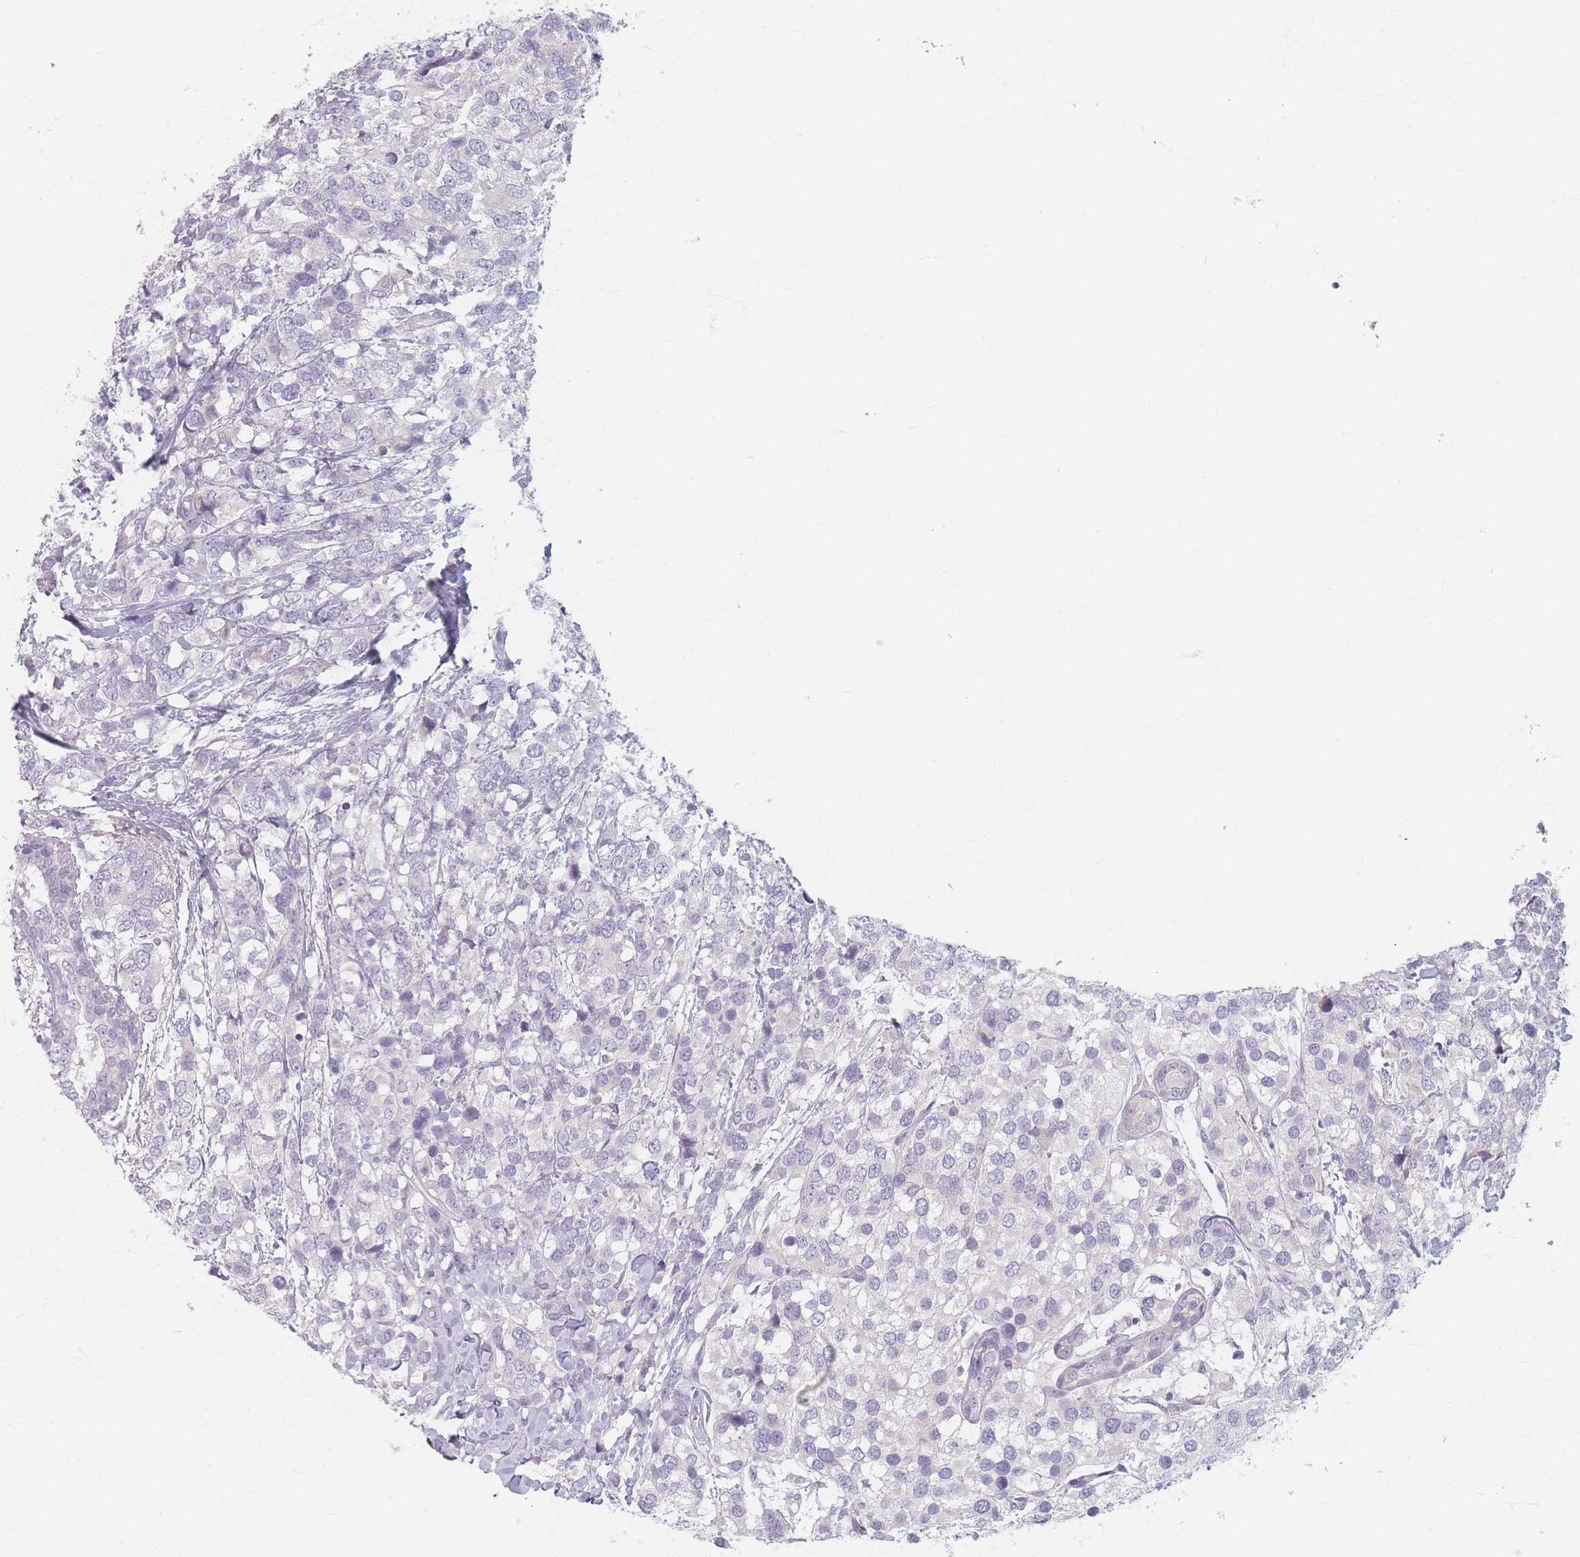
{"staining": {"intensity": "negative", "quantity": "none", "location": "none"}, "tissue": "breast cancer", "cell_type": "Tumor cells", "image_type": "cancer", "snomed": [{"axis": "morphology", "description": "Lobular carcinoma"}, {"axis": "topography", "description": "Breast"}], "caption": "An immunohistochemistry (IHC) histopathology image of breast lobular carcinoma is shown. There is no staining in tumor cells of breast lobular carcinoma. (DAB (3,3'-diaminobenzidine) immunohistochemistry (IHC), high magnification).", "gene": "TMOD1", "patient": {"sex": "female", "age": 59}}